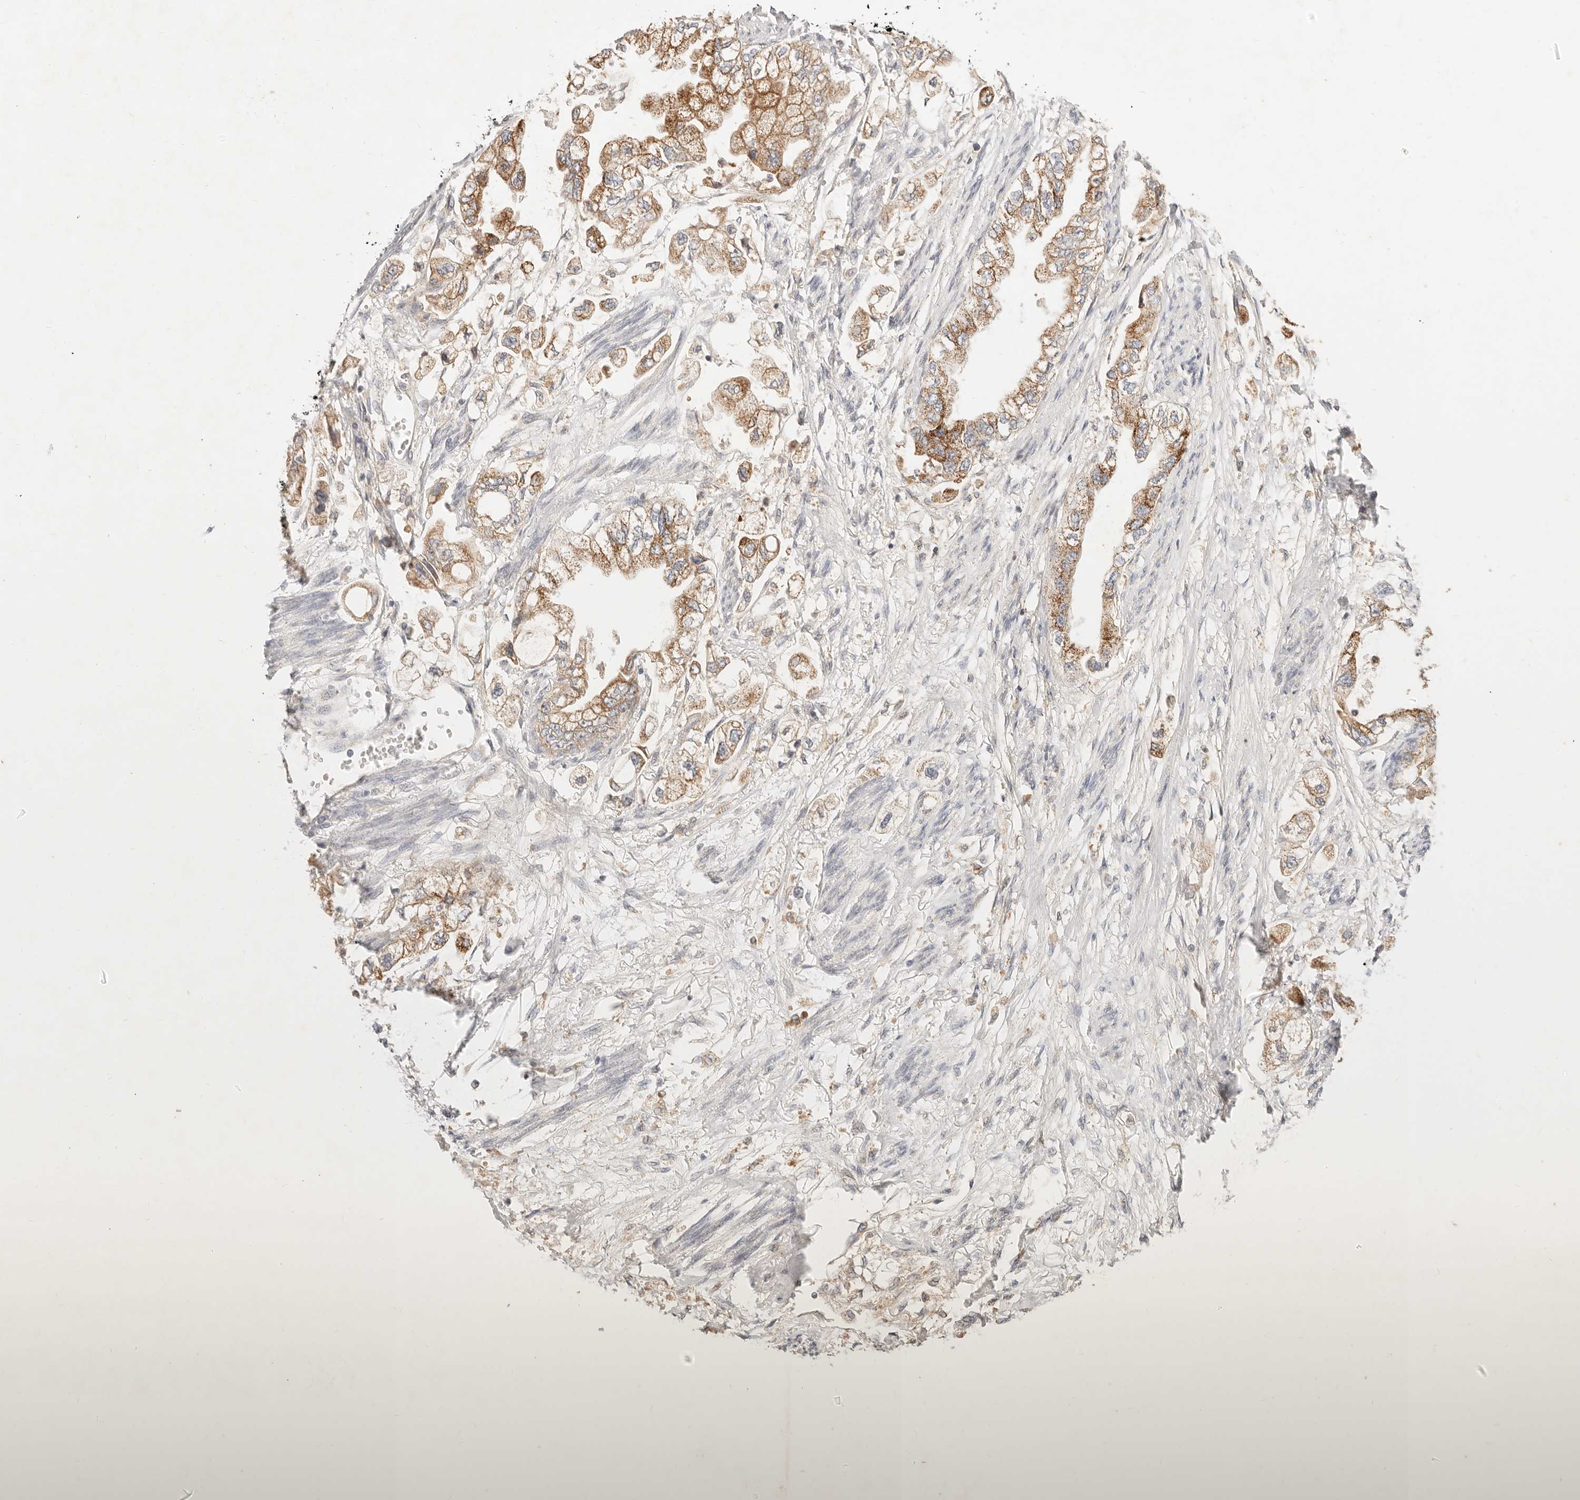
{"staining": {"intensity": "moderate", "quantity": ">75%", "location": "cytoplasmic/membranous"}, "tissue": "stomach cancer", "cell_type": "Tumor cells", "image_type": "cancer", "snomed": [{"axis": "morphology", "description": "Adenocarcinoma, NOS"}, {"axis": "topography", "description": "Stomach"}], "caption": "IHC of human stomach cancer (adenocarcinoma) shows medium levels of moderate cytoplasmic/membranous positivity in about >75% of tumor cells.", "gene": "ACOX1", "patient": {"sex": "male", "age": 62}}